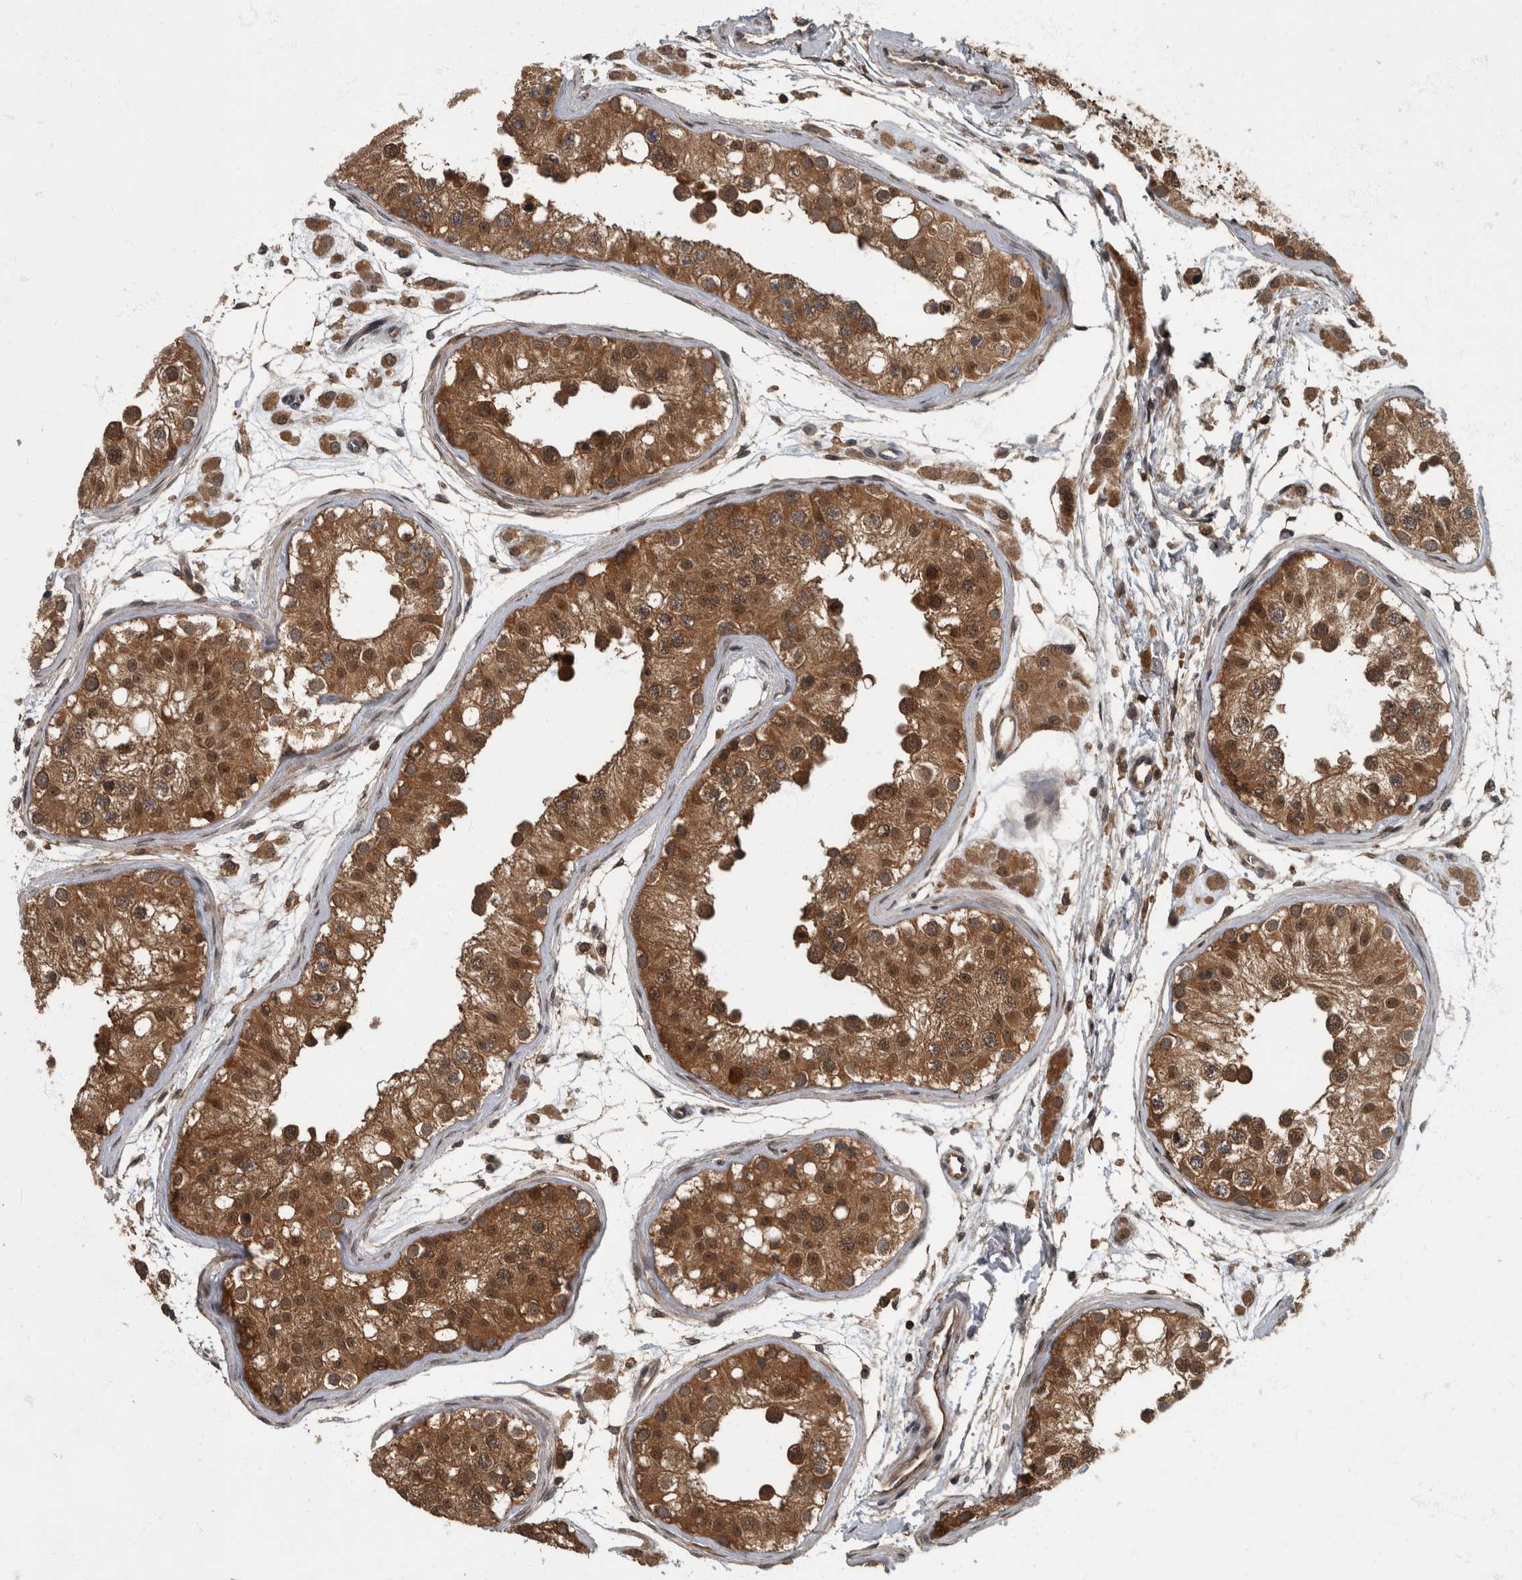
{"staining": {"intensity": "strong", "quantity": ">75%", "location": "cytoplasmic/membranous,nuclear"}, "tissue": "testis", "cell_type": "Cells in seminiferous ducts", "image_type": "normal", "snomed": [{"axis": "morphology", "description": "Normal tissue, NOS"}, {"axis": "morphology", "description": "Adenocarcinoma, metastatic, NOS"}, {"axis": "topography", "description": "Testis"}], "caption": "A brown stain labels strong cytoplasmic/membranous,nuclear staining of a protein in cells in seminiferous ducts of benign human testis.", "gene": "RABGGTB", "patient": {"sex": "male", "age": 26}}